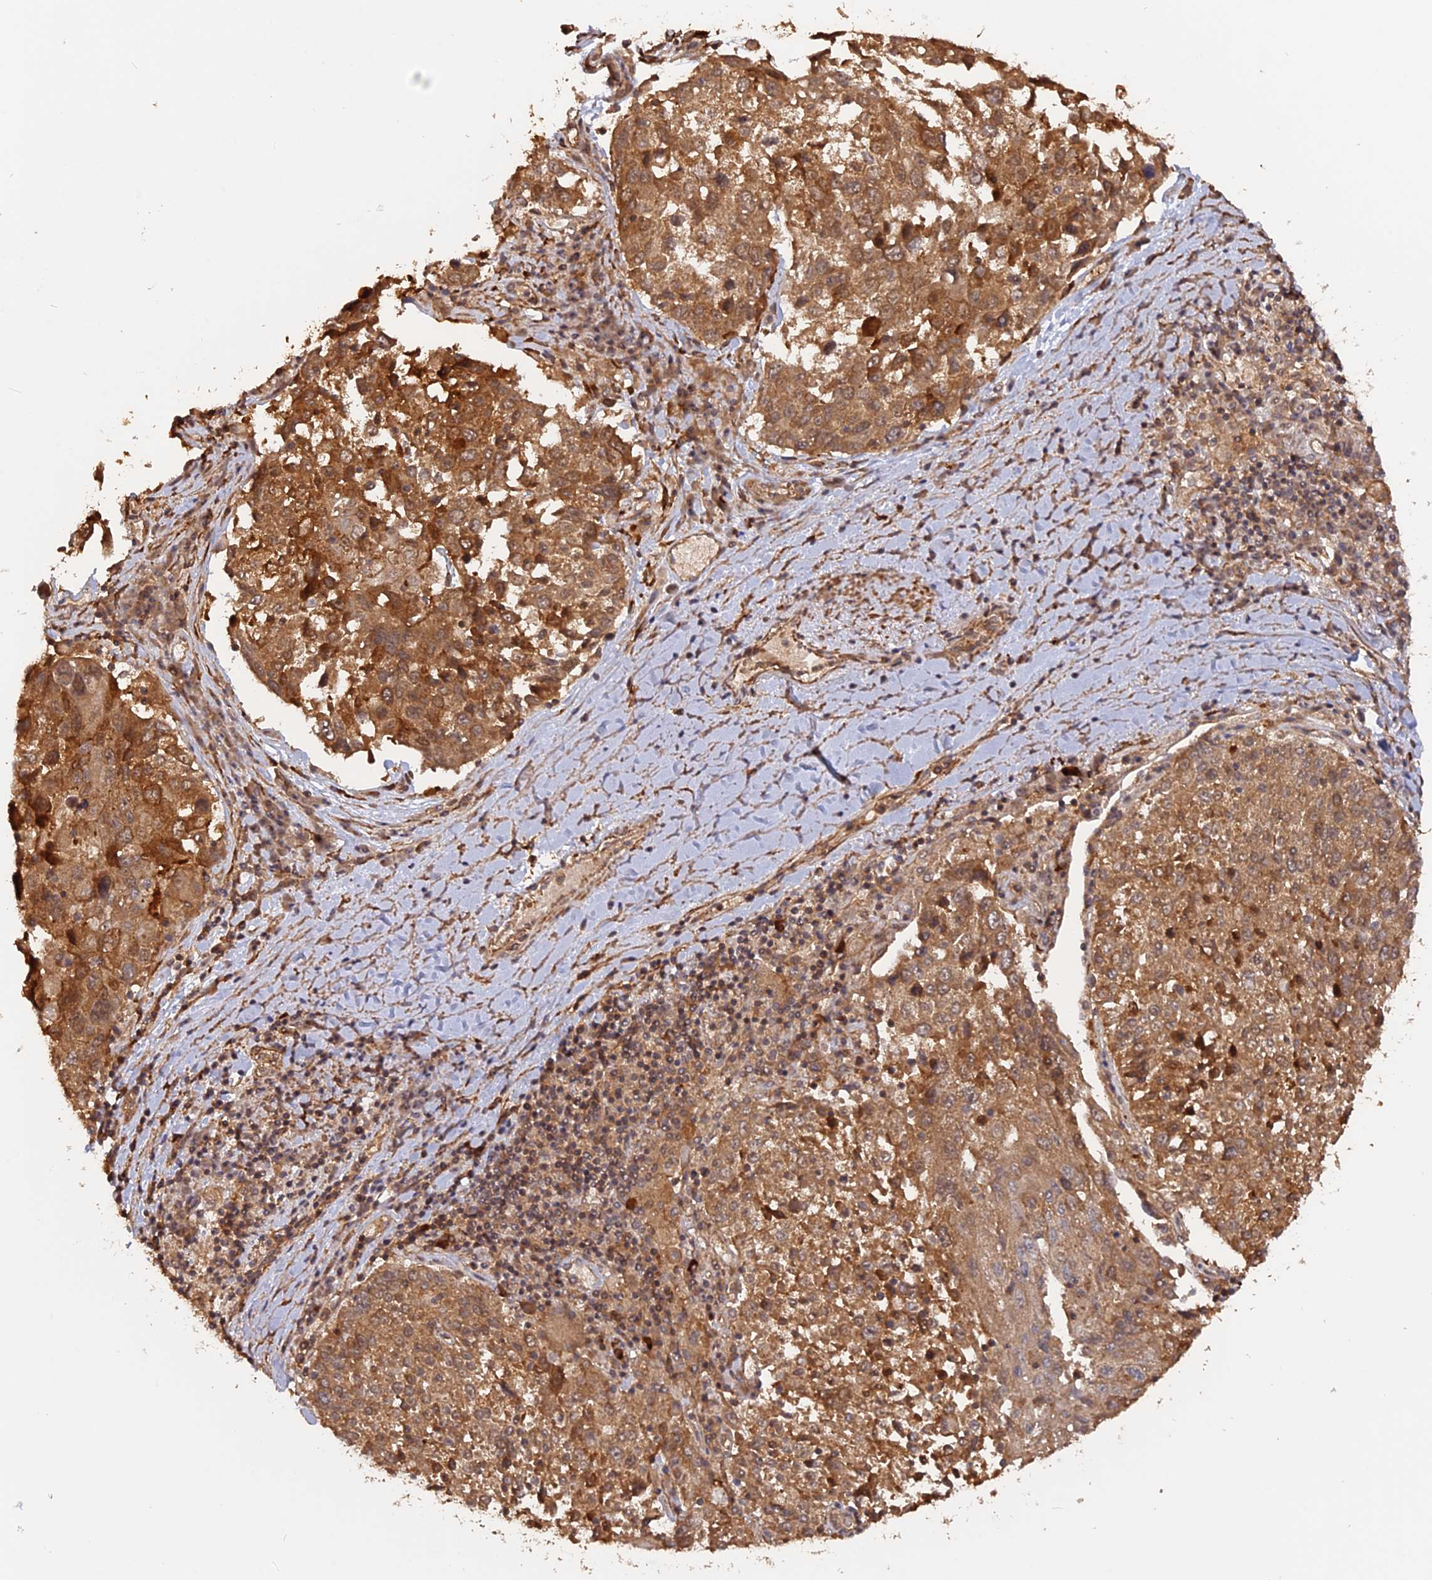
{"staining": {"intensity": "moderate", "quantity": ">75%", "location": "cytoplasmic/membranous"}, "tissue": "lung cancer", "cell_type": "Tumor cells", "image_type": "cancer", "snomed": [{"axis": "morphology", "description": "Squamous cell carcinoma, NOS"}, {"axis": "topography", "description": "Lung"}], "caption": "Moderate cytoplasmic/membranous staining for a protein is present in about >75% of tumor cells of lung cancer (squamous cell carcinoma) using IHC.", "gene": "CCDC174", "patient": {"sex": "male", "age": 65}}